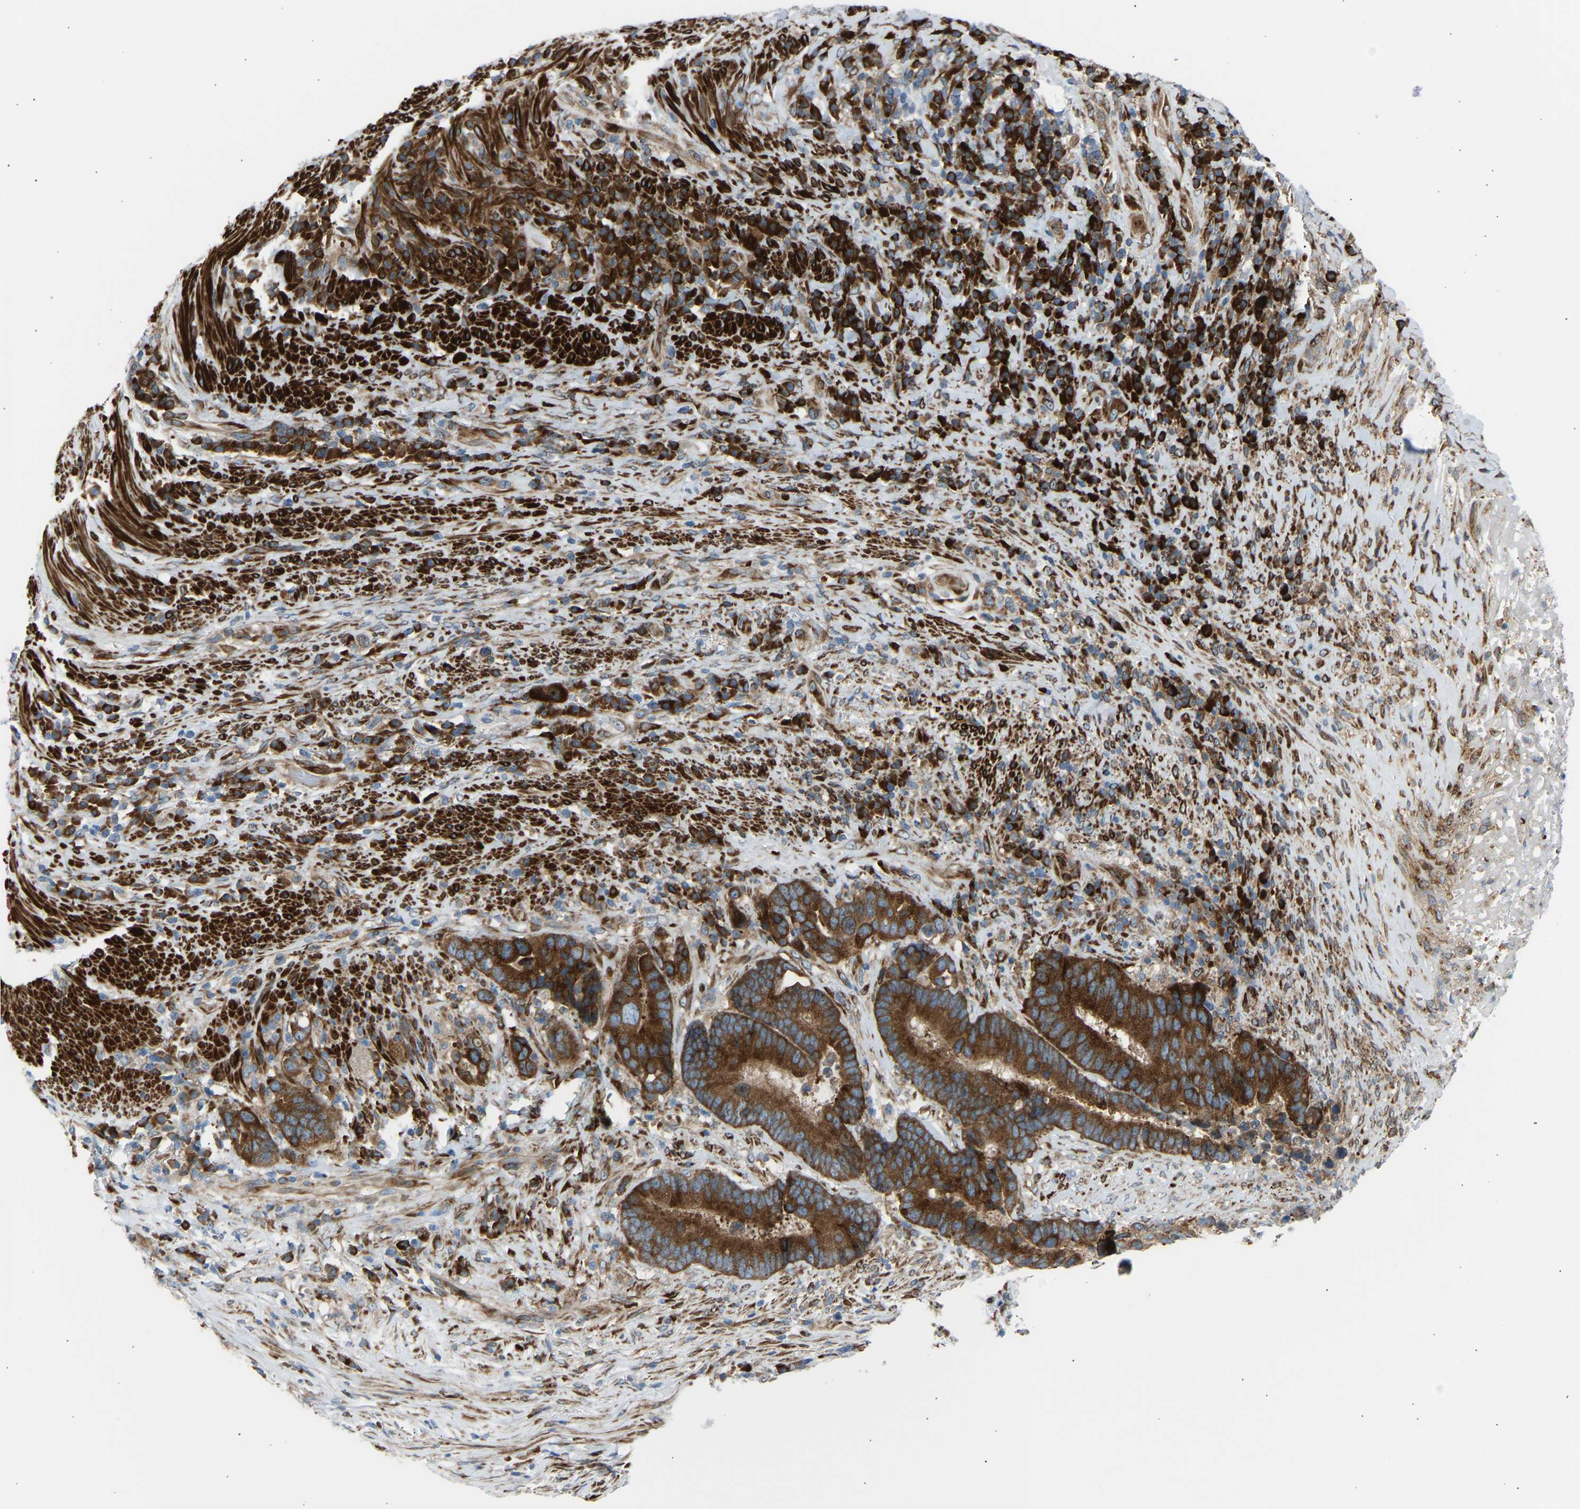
{"staining": {"intensity": "strong", "quantity": ">75%", "location": "cytoplasmic/membranous"}, "tissue": "colorectal cancer", "cell_type": "Tumor cells", "image_type": "cancer", "snomed": [{"axis": "morphology", "description": "Adenocarcinoma, NOS"}, {"axis": "topography", "description": "Rectum"}], "caption": "Colorectal cancer stained for a protein displays strong cytoplasmic/membranous positivity in tumor cells.", "gene": "VPS41", "patient": {"sex": "female", "age": 89}}